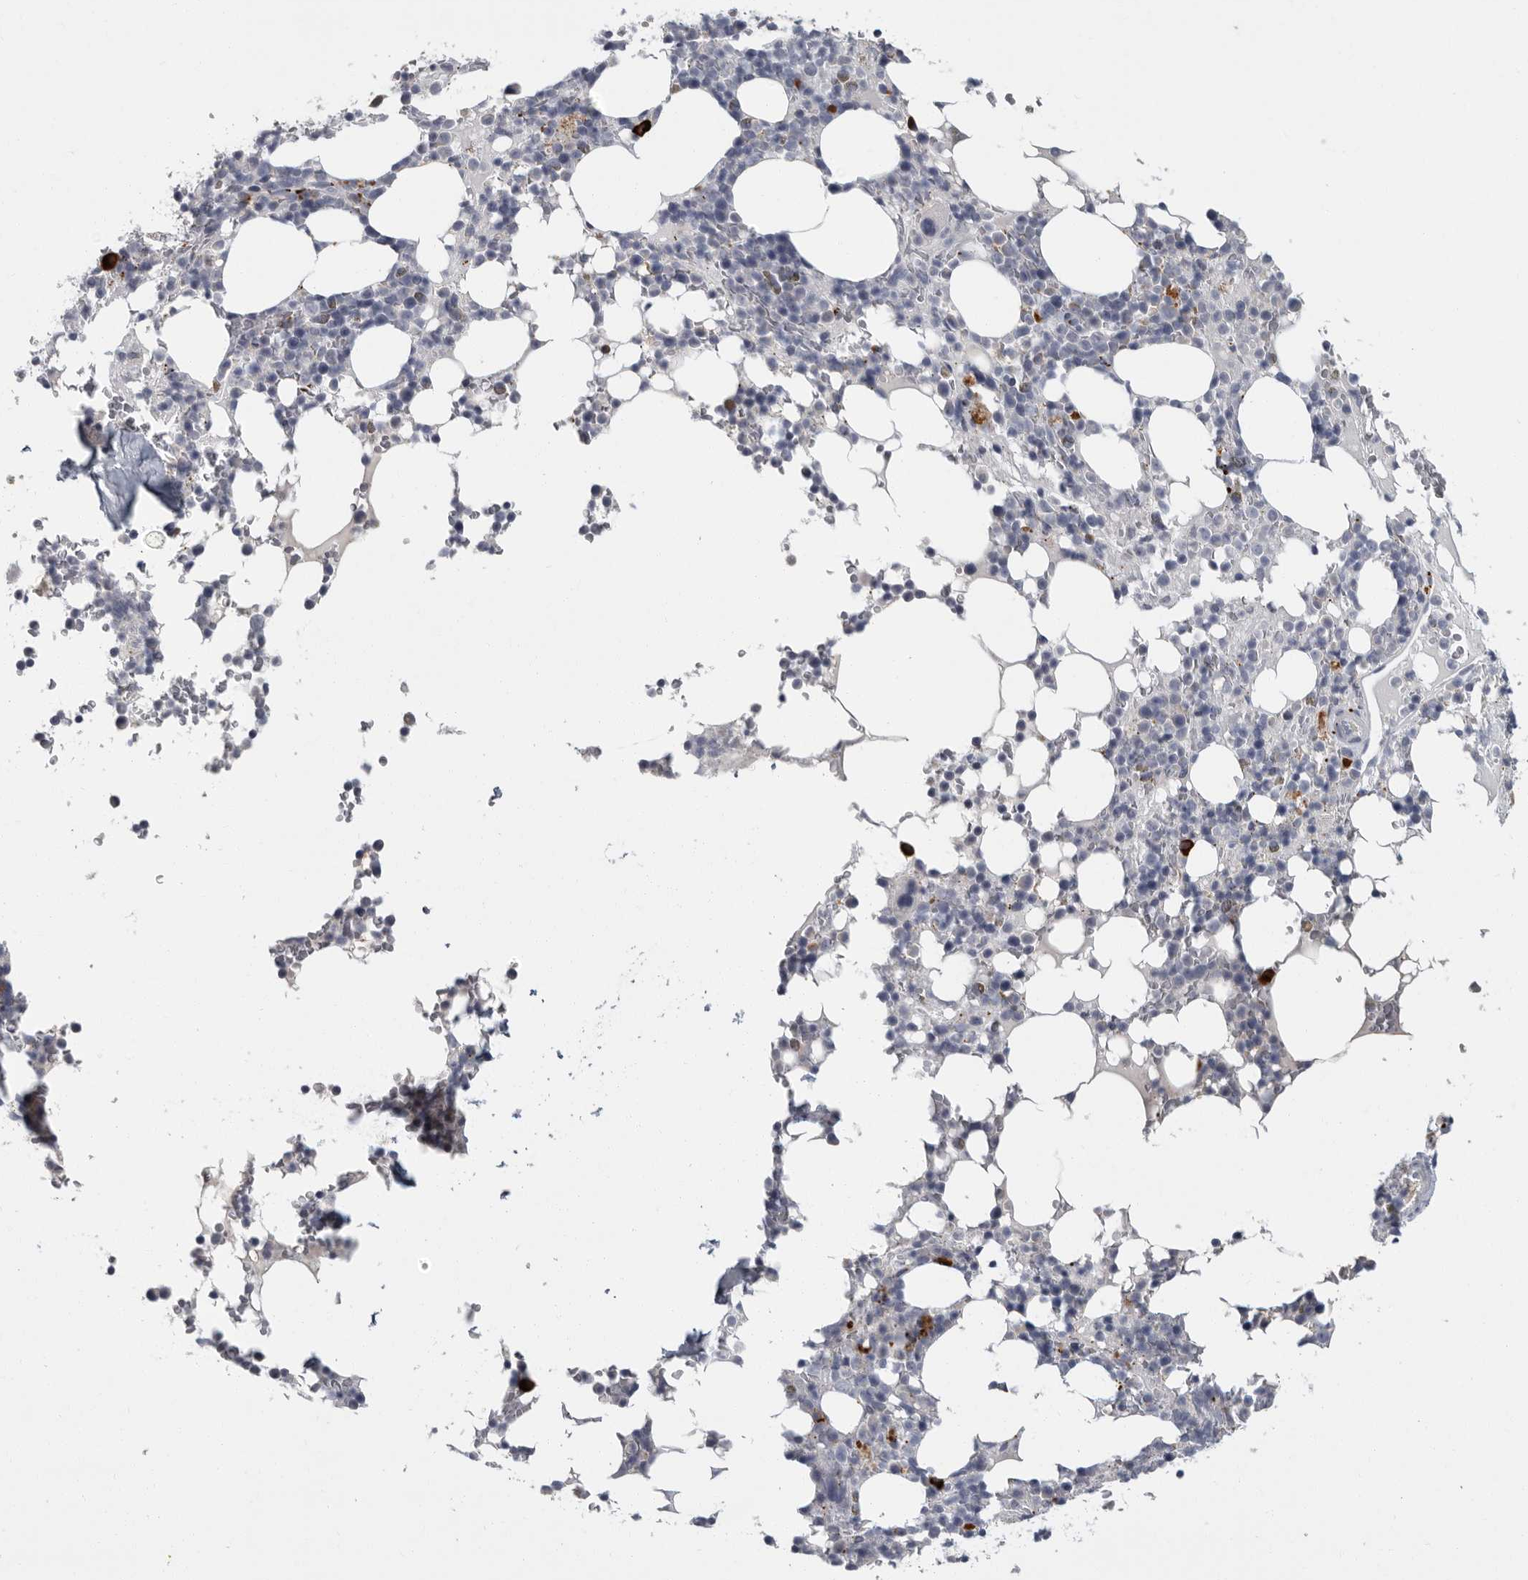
{"staining": {"intensity": "strong", "quantity": "<25%", "location": "cytoplasmic/membranous"}, "tissue": "bone marrow", "cell_type": "Hematopoietic cells", "image_type": "normal", "snomed": [{"axis": "morphology", "description": "Normal tissue, NOS"}, {"axis": "topography", "description": "Bone marrow"}], "caption": "A photomicrograph of human bone marrow stained for a protein exhibits strong cytoplasmic/membranous brown staining in hematopoietic cells. (Stains: DAB in brown, nuclei in blue, Microscopy: brightfield microscopy at high magnification).", "gene": "SLC25A39", "patient": {"sex": "male", "age": 58}}